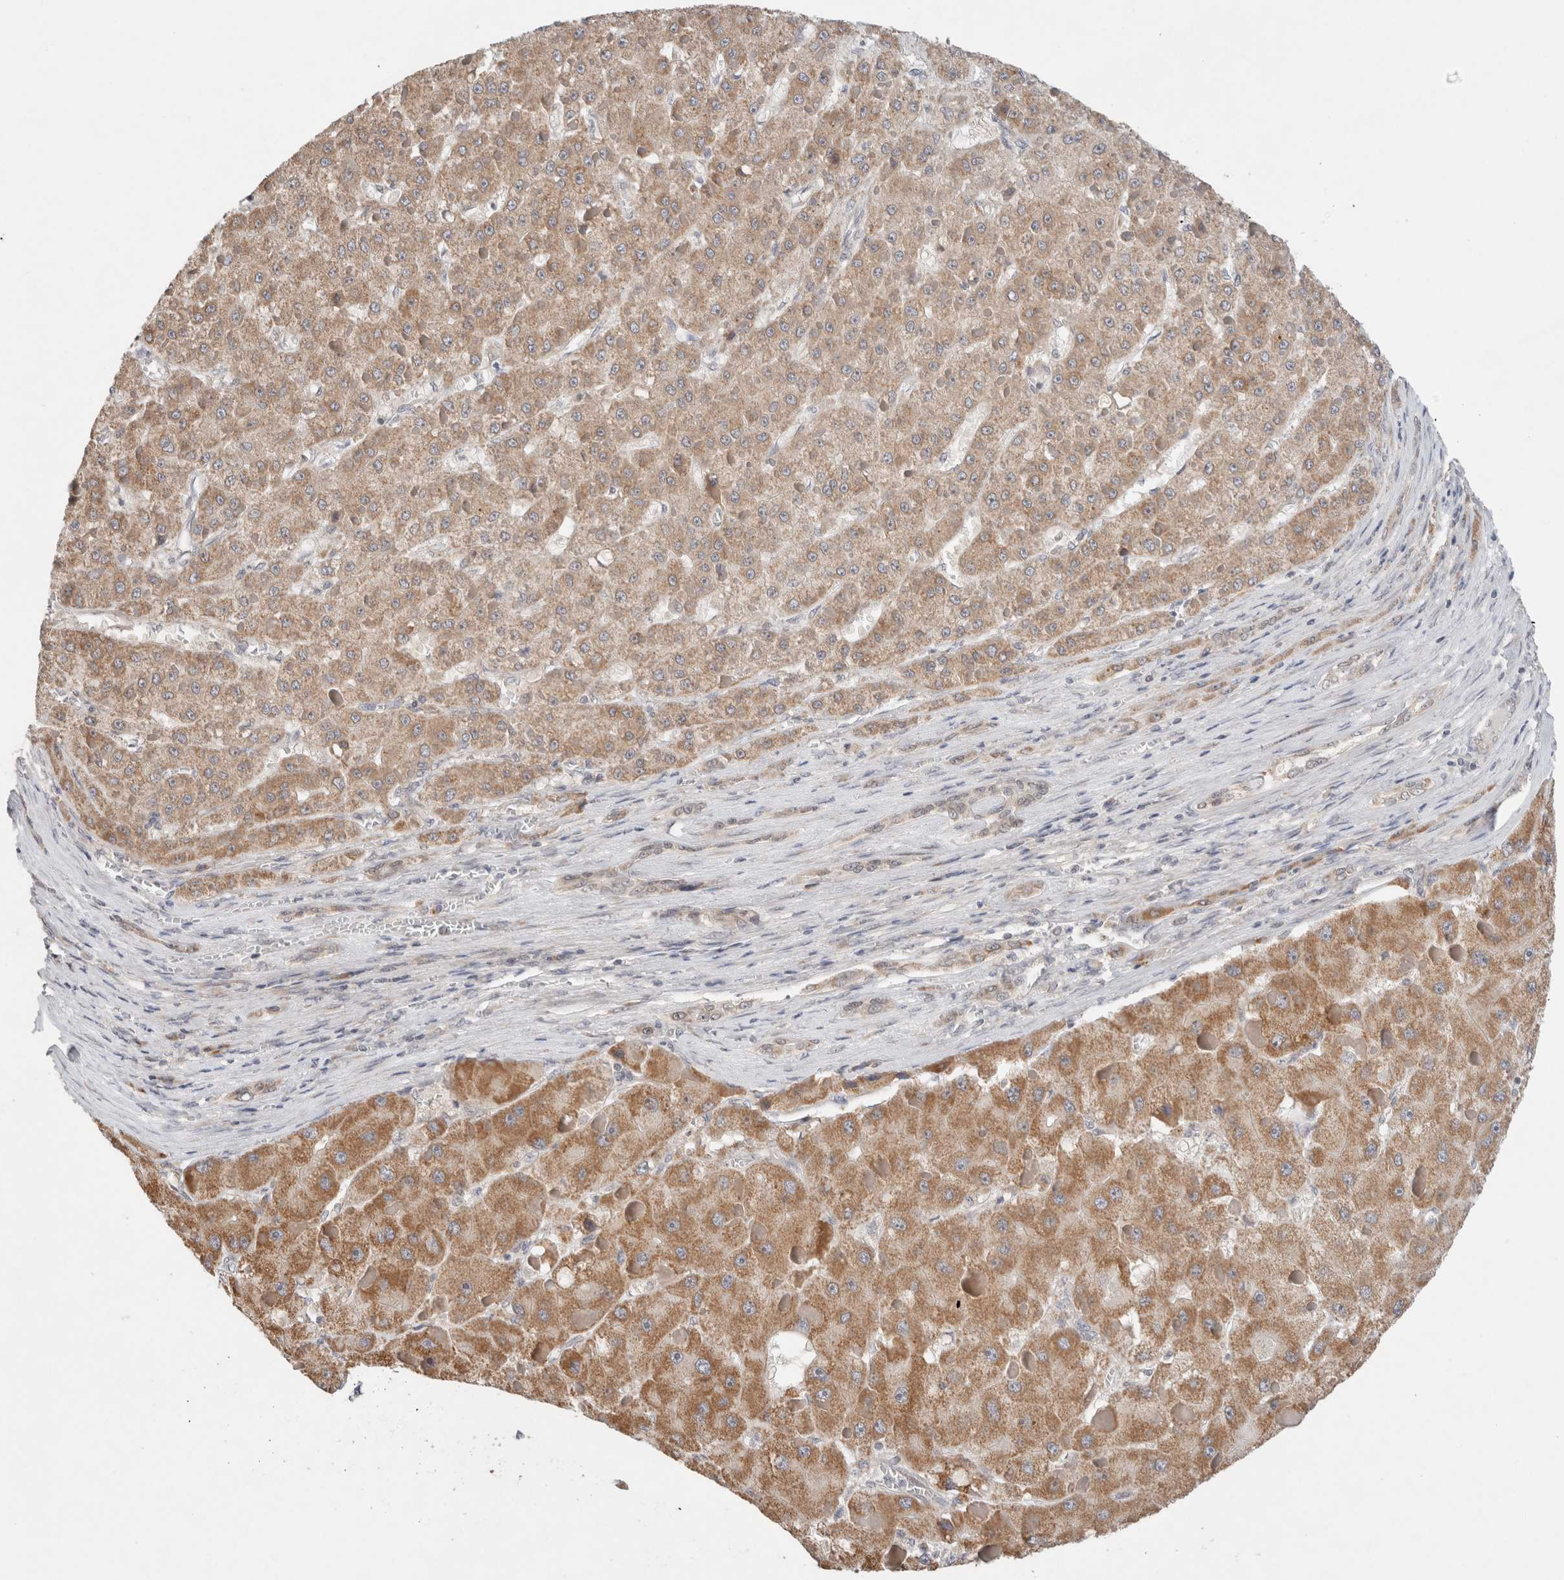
{"staining": {"intensity": "moderate", "quantity": ">75%", "location": "cytoplasmic/membranous"}, "tissue": "liver cancer", "cell_type": "Tumor cells", "image_type": "cancer", "snomed": [{"axis": "morphology", "description": "Carcinoma, Hepatocellular, NOS"}, {"axis": "topography", "description": "Liver"}], "caption": "Immunohistochemistry (IHC) micrograph of neoplastic tissue: liver cancer (hepatocellular carcinoma) stained using IHC displays medium levels of moderate protein expression localized specifically in the cytoplasmic/membranous of tumor cells, appearing as a cytoplasmic/membranous brown color.", "gene": "ERI3", "patient": {"sex": "female", "age": 73}}